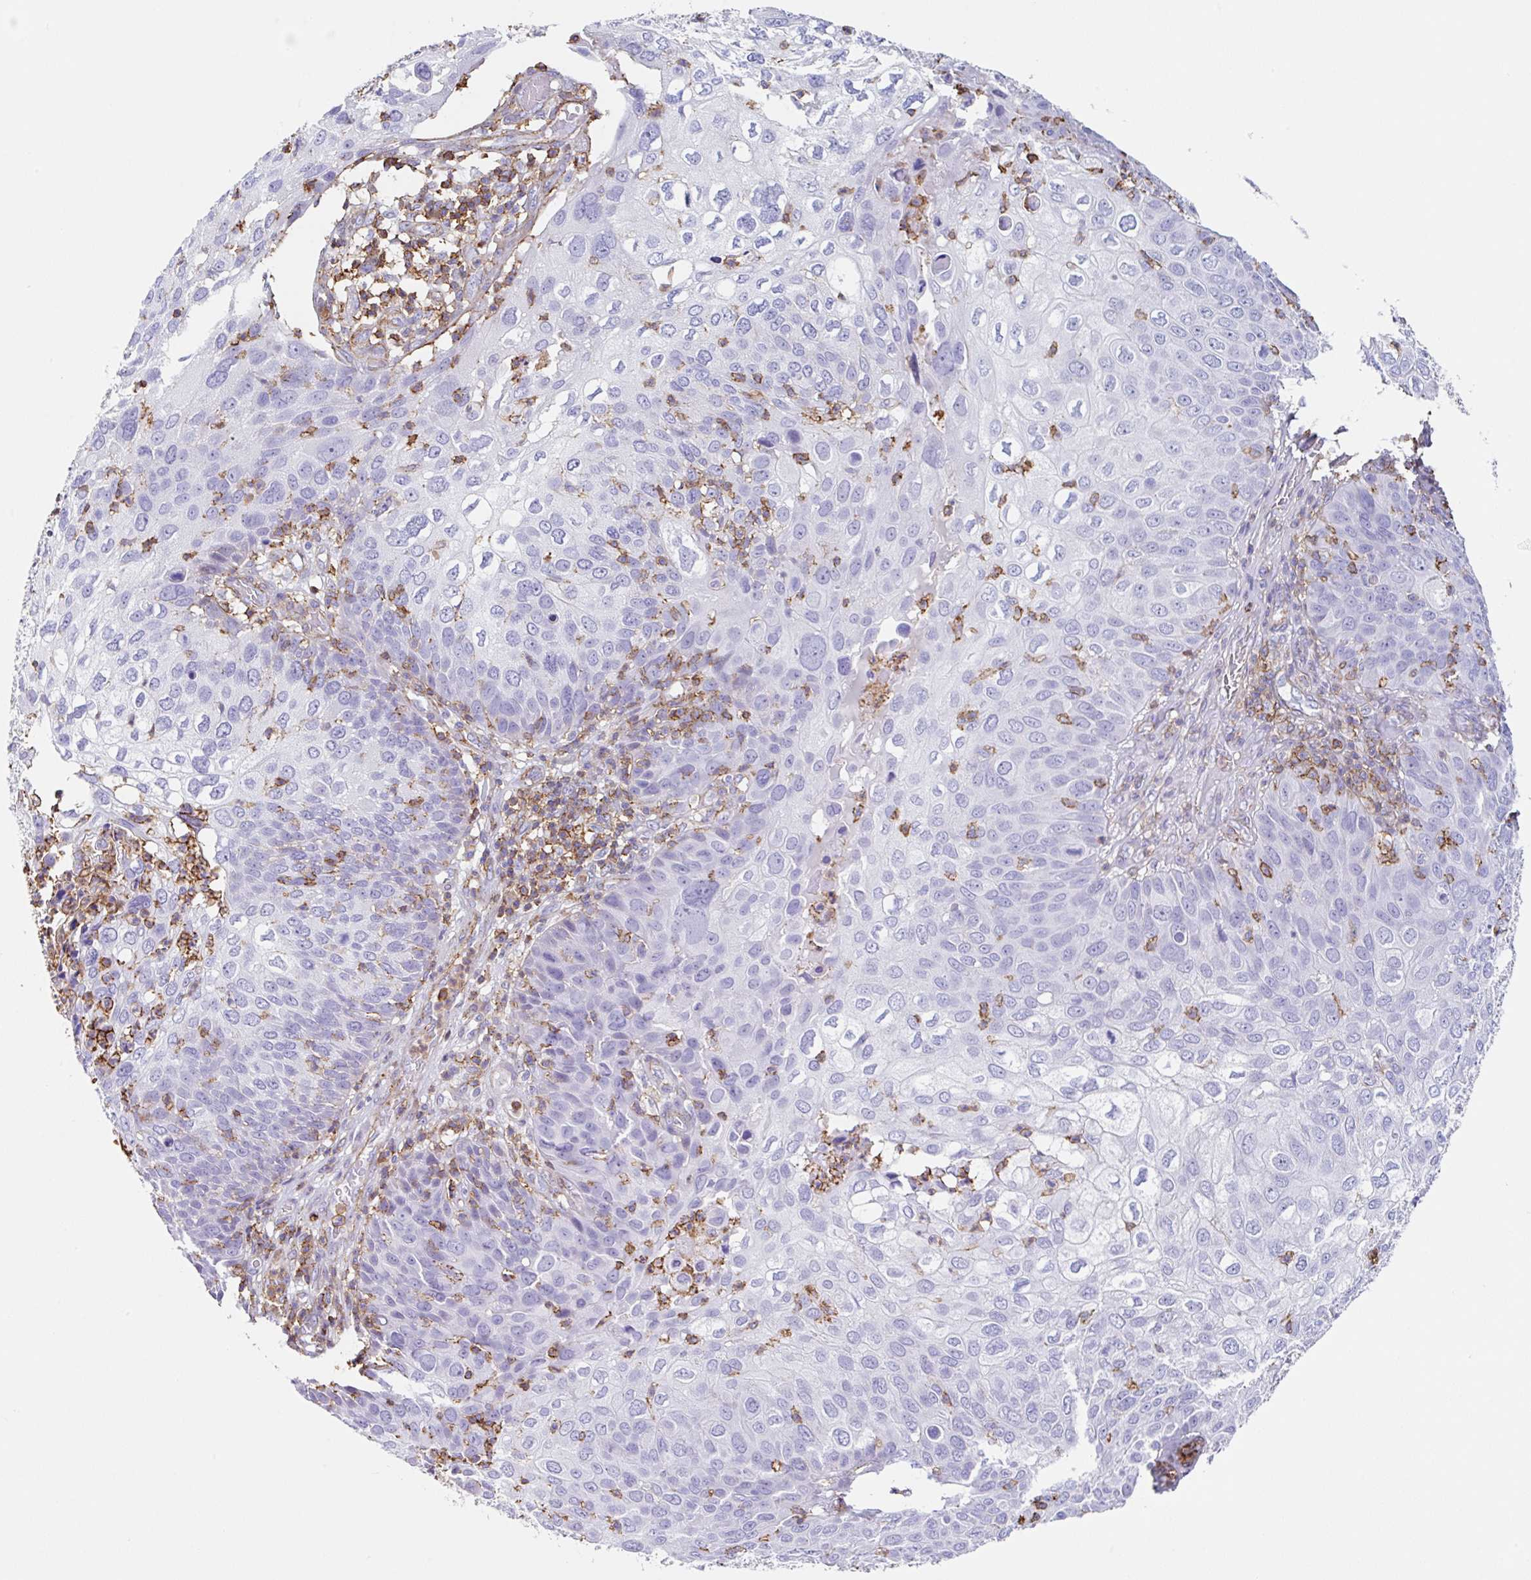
{"staining": {"intensity": "negative", "quantity": "none", "location": "none"}, "tissue": "skin cancer", "cell_type": "Tumor cells", "image_type": "cancer", "snomed": [{"axis": "morphology", "description": "Squamous cell carcinoma, NOS"}, {"axis": "topography", "description": "Skin"}], "caption": "High power microscopy photomicrograph of an immunohistochemistry (IHC) photomicrograph of skin cancer (squamous cell carcinoma), revealing no significant expression in tumor cells.", "gene": "MTTP", "patient": {"sex": "male", "age": 87}}